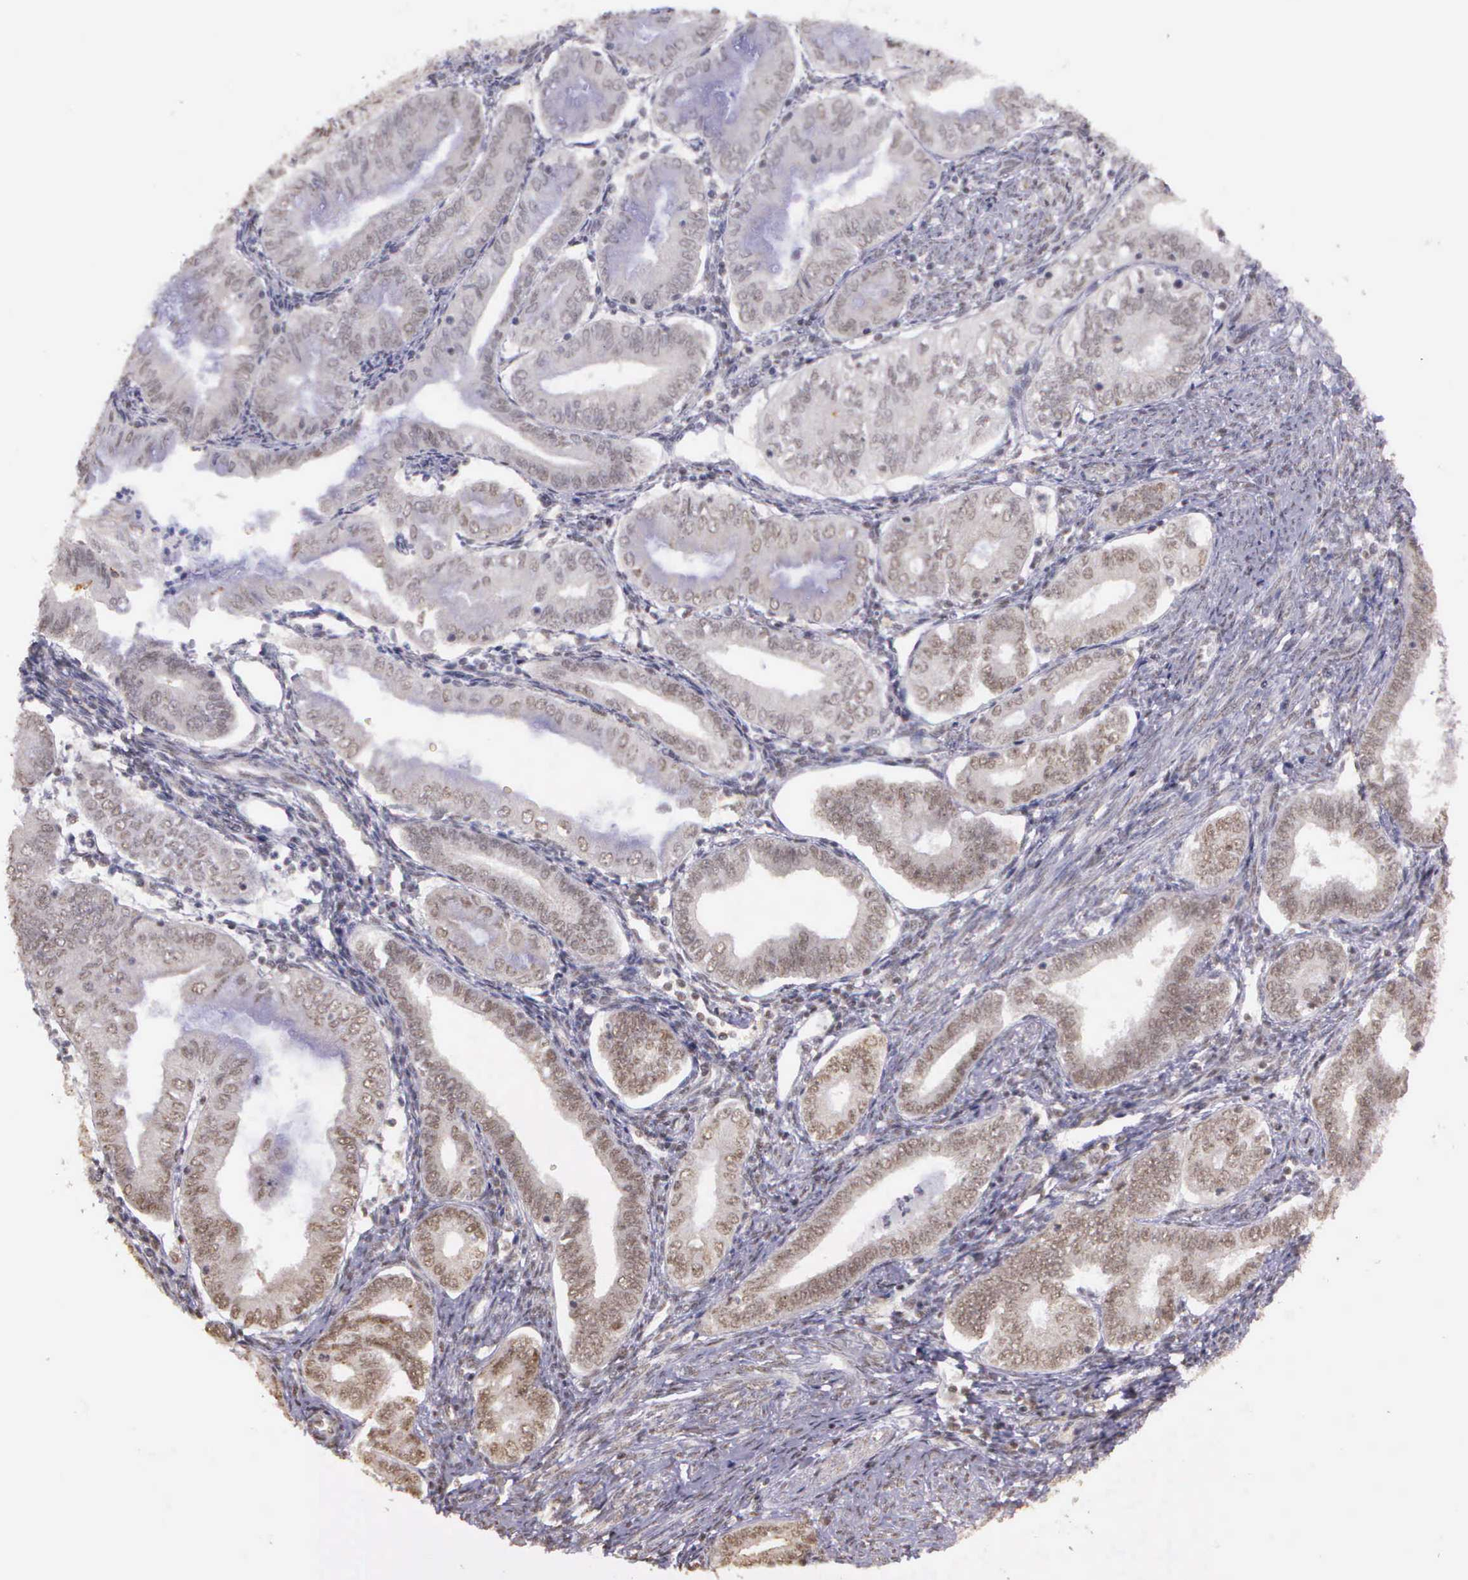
{"staining": {"intensity": "negative", "quantity": "none", "location": "none"}, "tissue": "endometrial cancer", "cell_type": "Tumor cells", "image_type": "cancer", "snomed": [{"axis": "morphology", "description": "Adenocarcinoma, NOS"}, {"axis": "topography", "description": "Endometrium"}], "caption": "The immunohistochemistry image has no significant positivity in tumor cells of endometrial adenocarcinoma tissue.", "gene": "ARMCX5", "patient": {"sex": "female", "age": 55}}